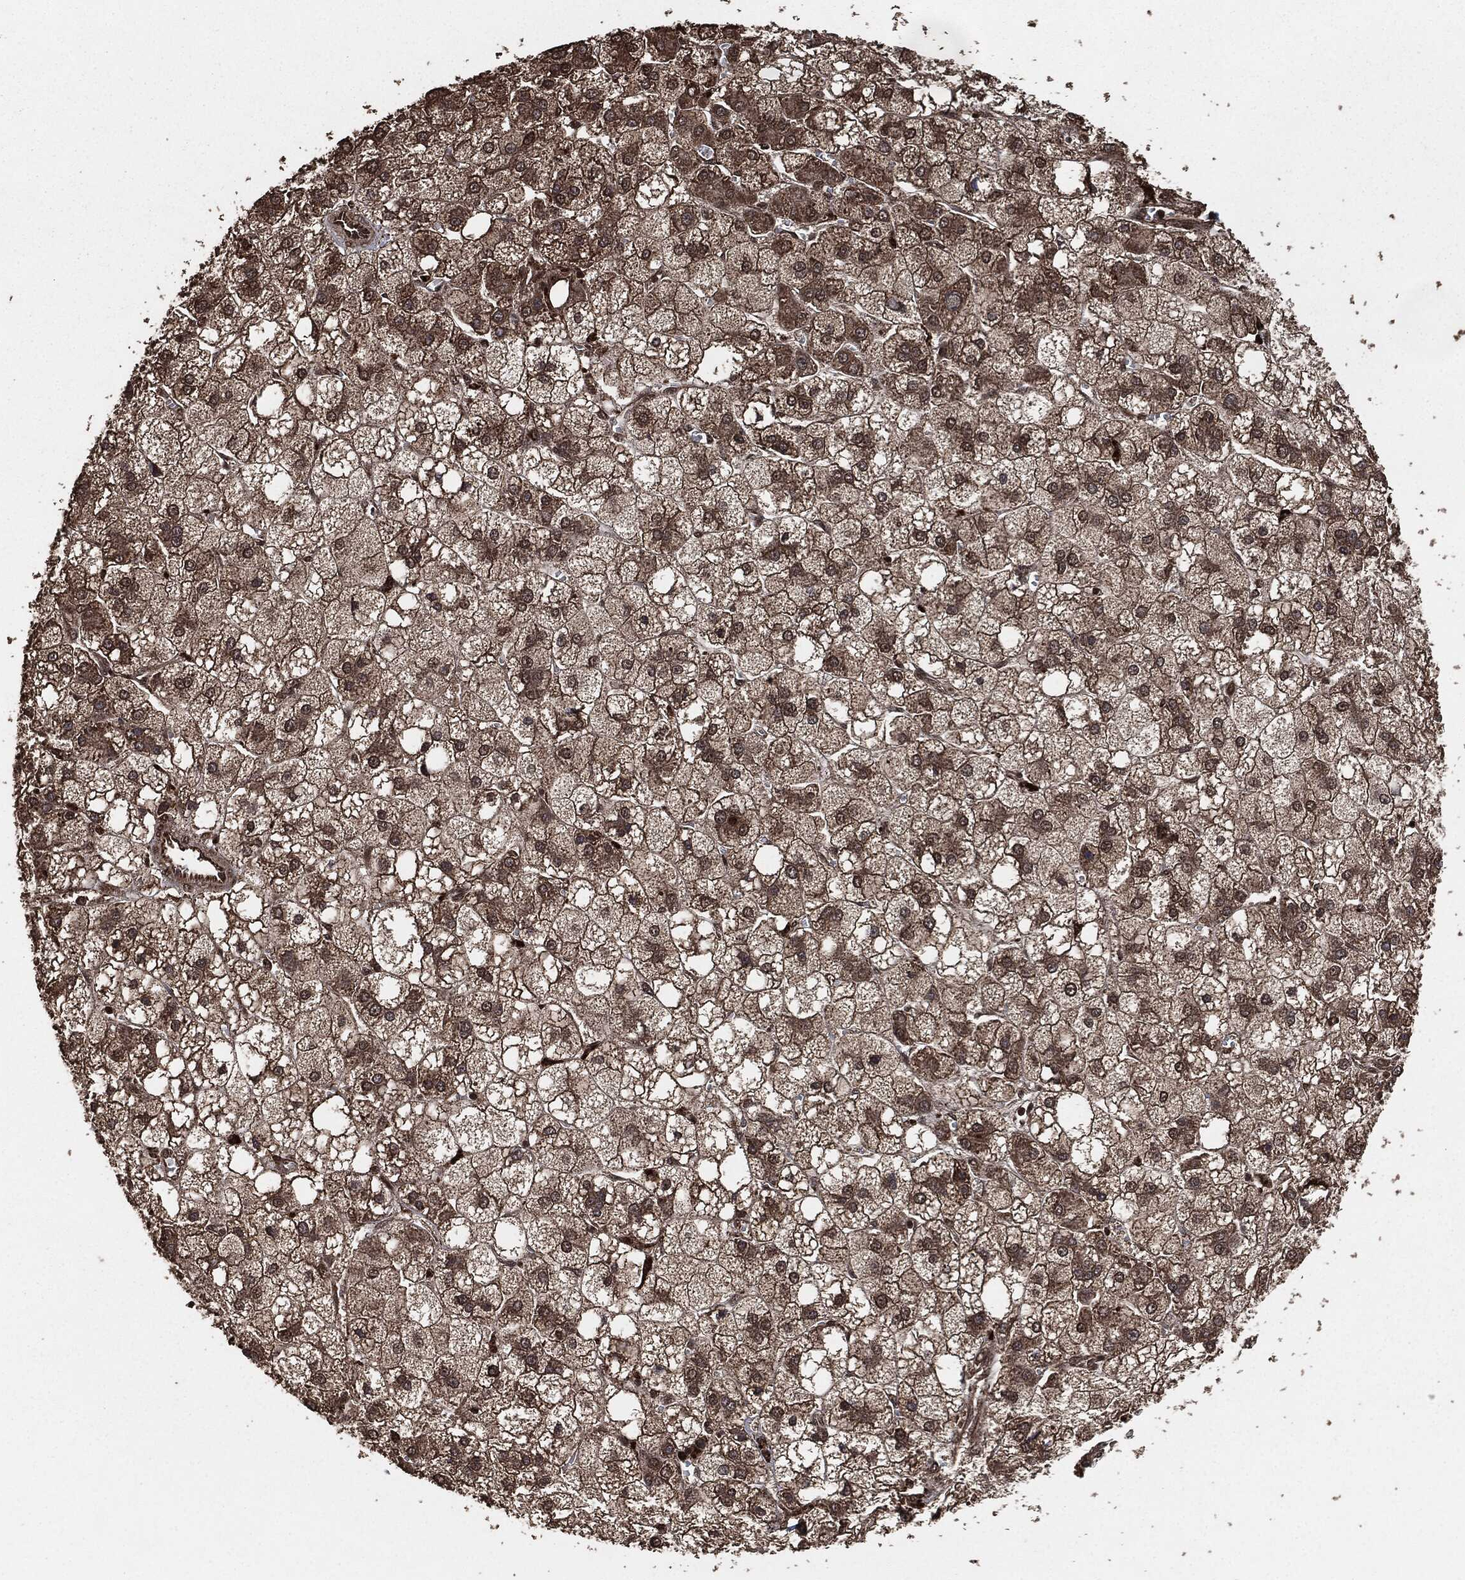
{"staining": {"intensity": "moderate", "quantity": "25%-75%", "location": "cytoplasmic/membranous"}, "tissue": "liver cancer", "cell_type": "Tumor cells", "image_type": "cancer", "snomed": [{"axis": "morphology", "description": "Carcinoma, Hepatocellular, NOS"}, {"axis": "topography", "description": "Liver"}], "caption": "Moderate cytoplasmic/membranous expression is identified in about 25%-75% of tumor cells in liver cancer (hepatocellular carcinoma). (Brightfield microscopy of DAB IHC at high magnification).", "gene": "EGFR", "patient": {"sex": "male", "age": 73}}